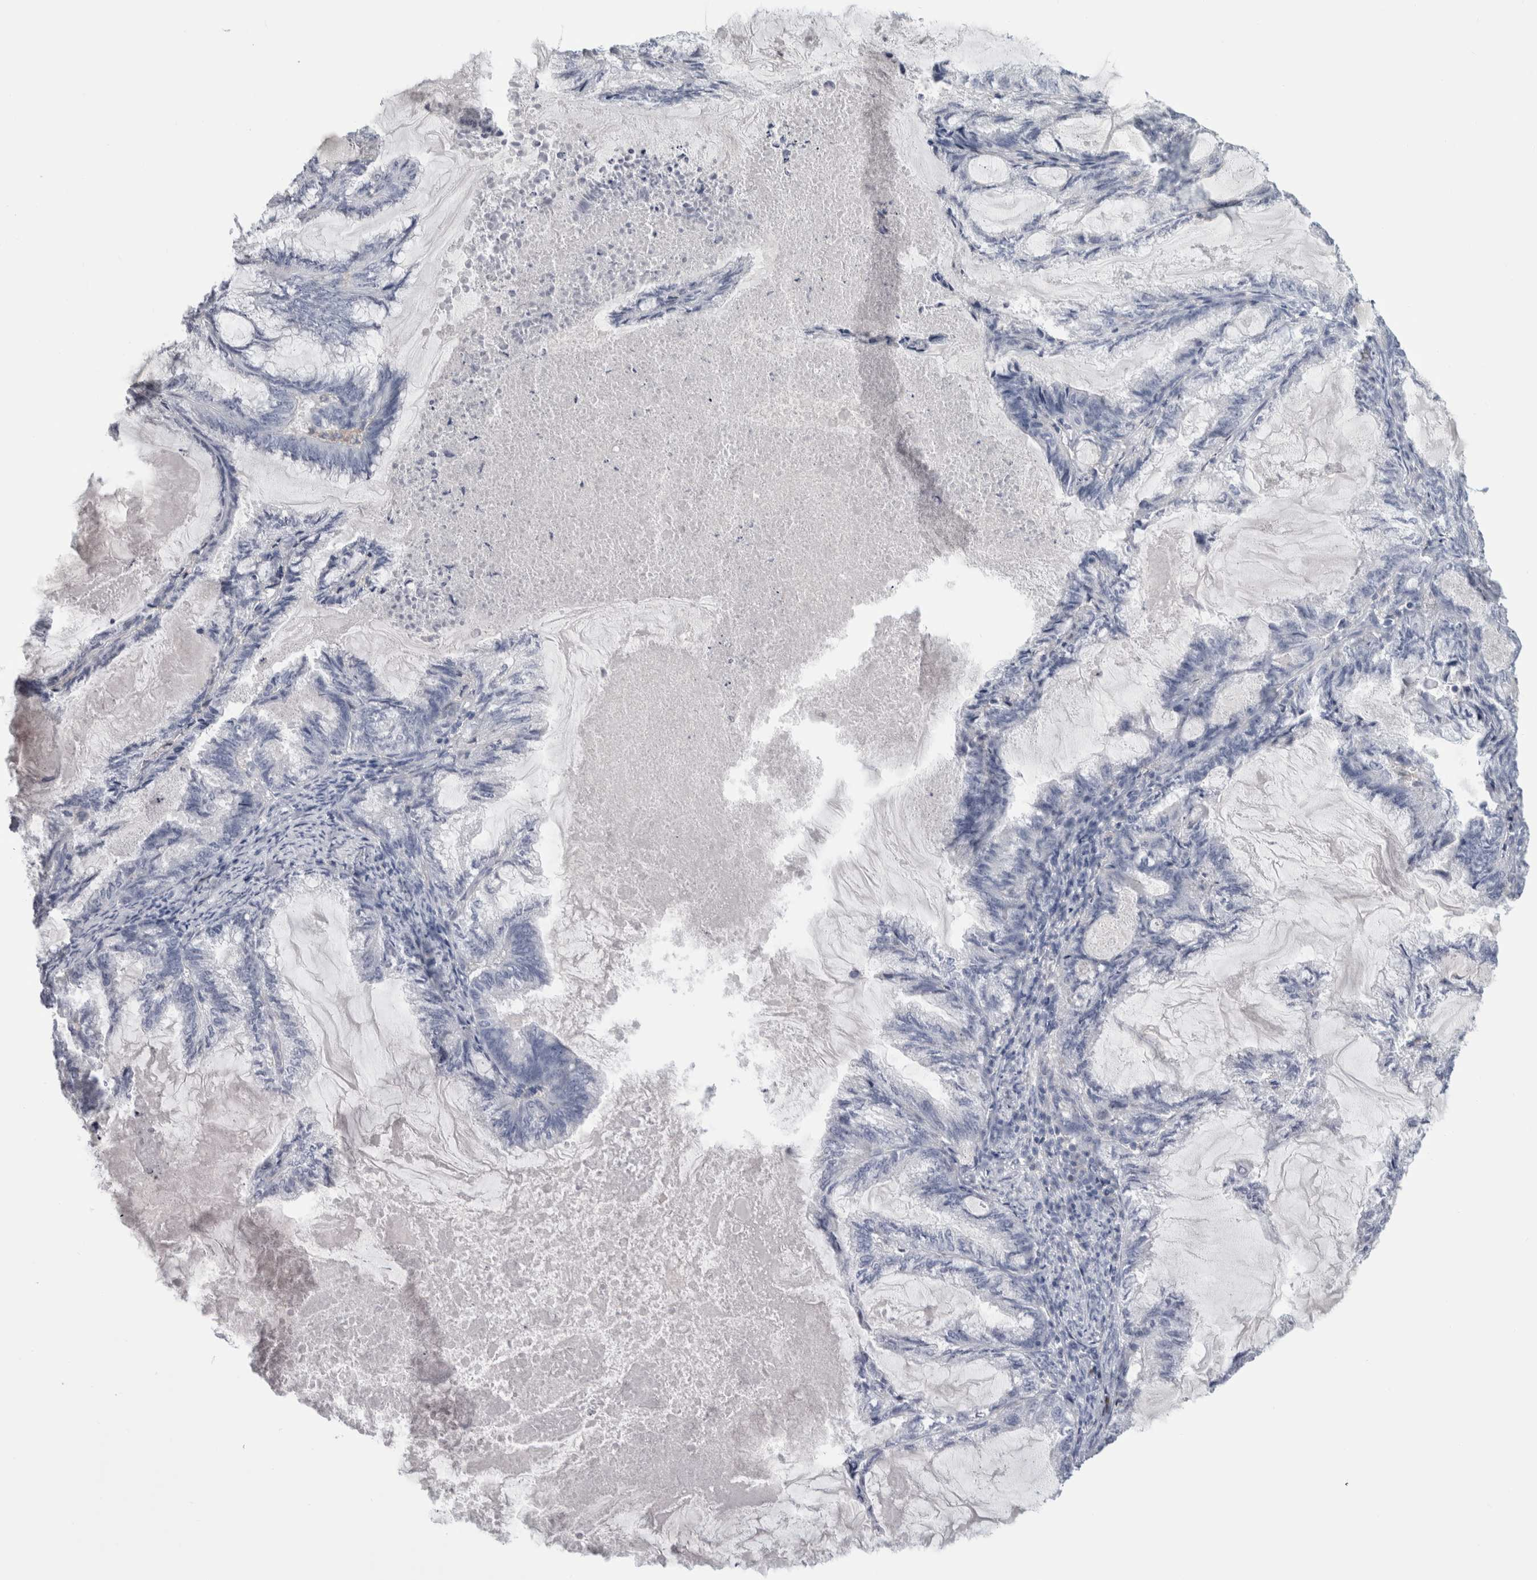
{"staining": {"intensity": "negative", "quantity": "none", "location": "none"}, "tissue": "endometrial cancer", "cell_type": "Tumor cells", "image_type": "cancer", "snomed": [{"axis": "morphology", "description": "Adenocarcinoma, NOS"}, {"axis": "topography", "description": "Endometrium"}], "caption": "Immunohistochemistry (IHC) micrograph of endometrial cancer stained for a protein (brown), which exhibits no staining in tumor cells. The staining was performed using DAB (3,3'-diaminobenzidine) to visualize the protein expression in brown, while the nuclei were stained in blue with hematoxylin (Magnification: 20x).", "gene": "SCRN1", "patient": {"sex": "female", "age": 86}}